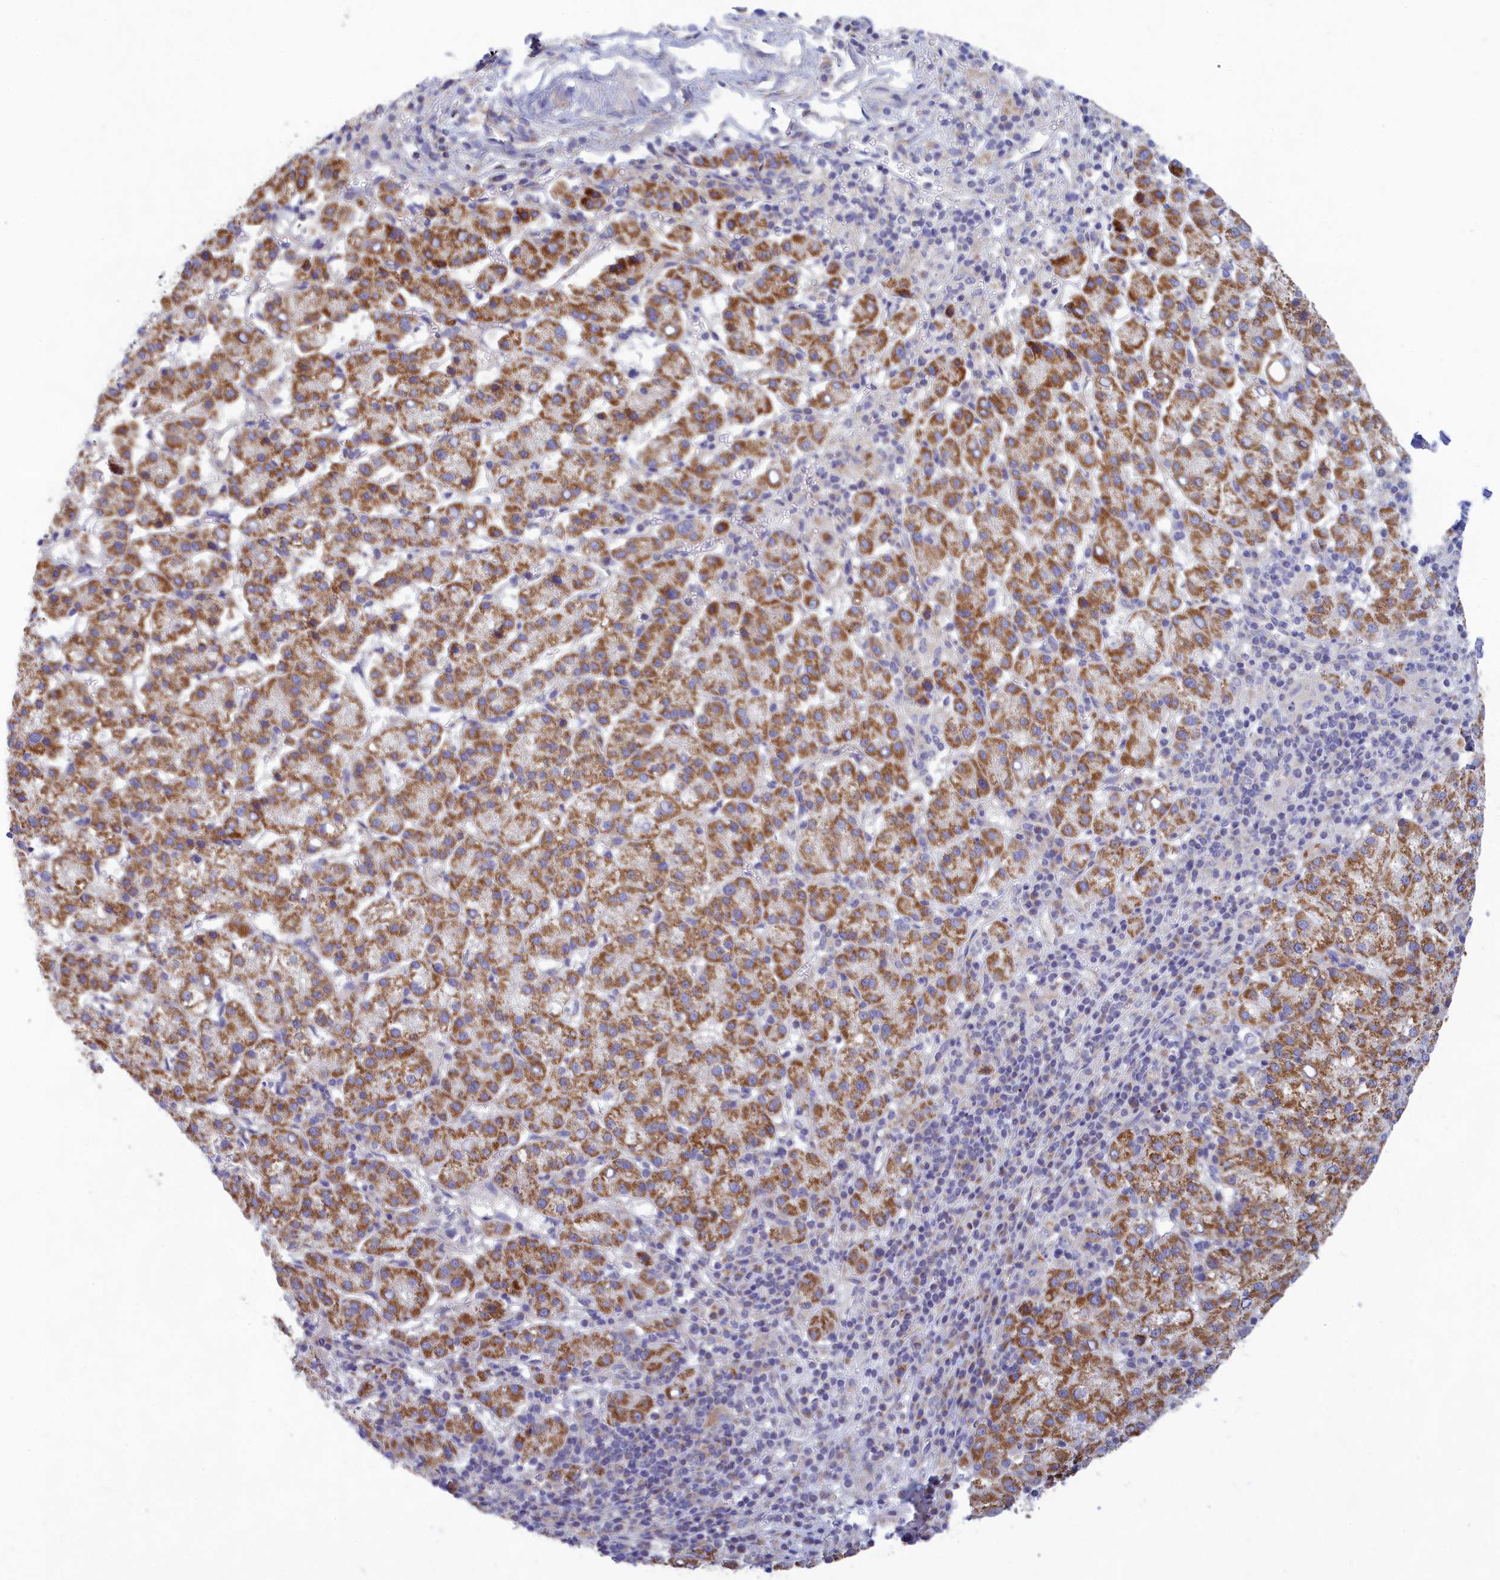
{"staining": {"intensity": "moderate", "quantity": ">75%", "location": "cytoplasmic/membranous"}, "tissue": "liver cancer", "cell_type": "Tumor cells", "image_type": "cancer", "snomed": [{"axis": "morphology", "description": "Carcinoma, Hepatocellular, NOS"}, {"axis": "topography", "description": "Liver"}], "caption": "An immunohistochemistry (IHC) photomicrograph of tumor tissue is shown. Protein staining in brown shows moderate cytoplasmic/membranous positivity in liver cancer (hepatocellular carcinoma) within tumor cells.", "gene": "TMEM30B", "patient": {"sex": "female", "age": 58}}